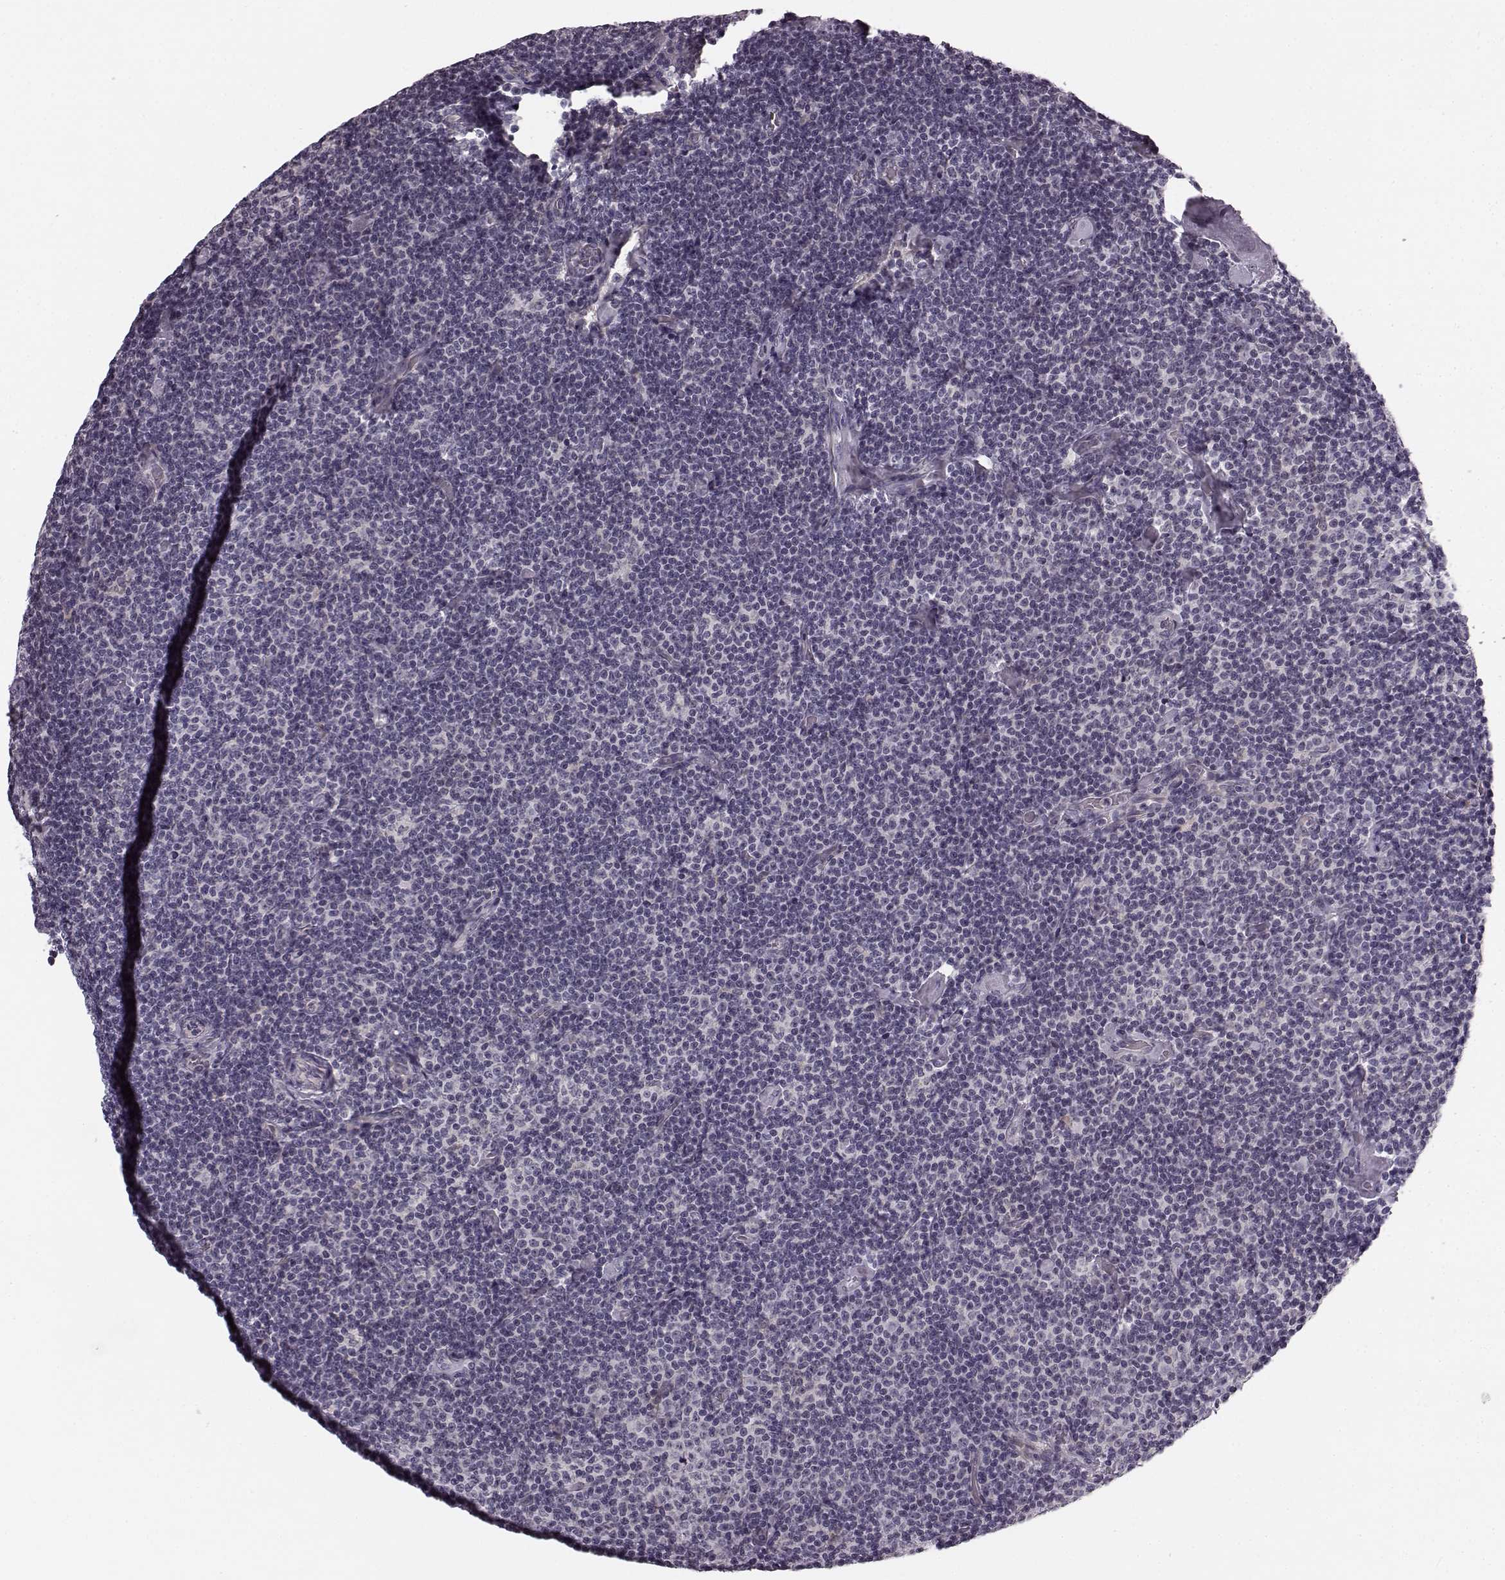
{"staining": {"intensity": "negative", "quantity": "none", "location": "none"}, "tissue": "lymphoma", "cell_type": "Tumor cells", "image_type": "cancer", "snomed": [{"axis": "morphology", "description": "Malignant lymphoma, non-Hodgkin's type, Low grade"}, {"axis": "topography", "description": "Lymph node"}], "caption": "DAB immunohistochemical staining of malignant lymphoma, non-Hodgkin's type (low-grade) reveals no significant staining in tumor cells.", "gene": "FAM234B", "patient": {"sex": "male", "age": 81}}